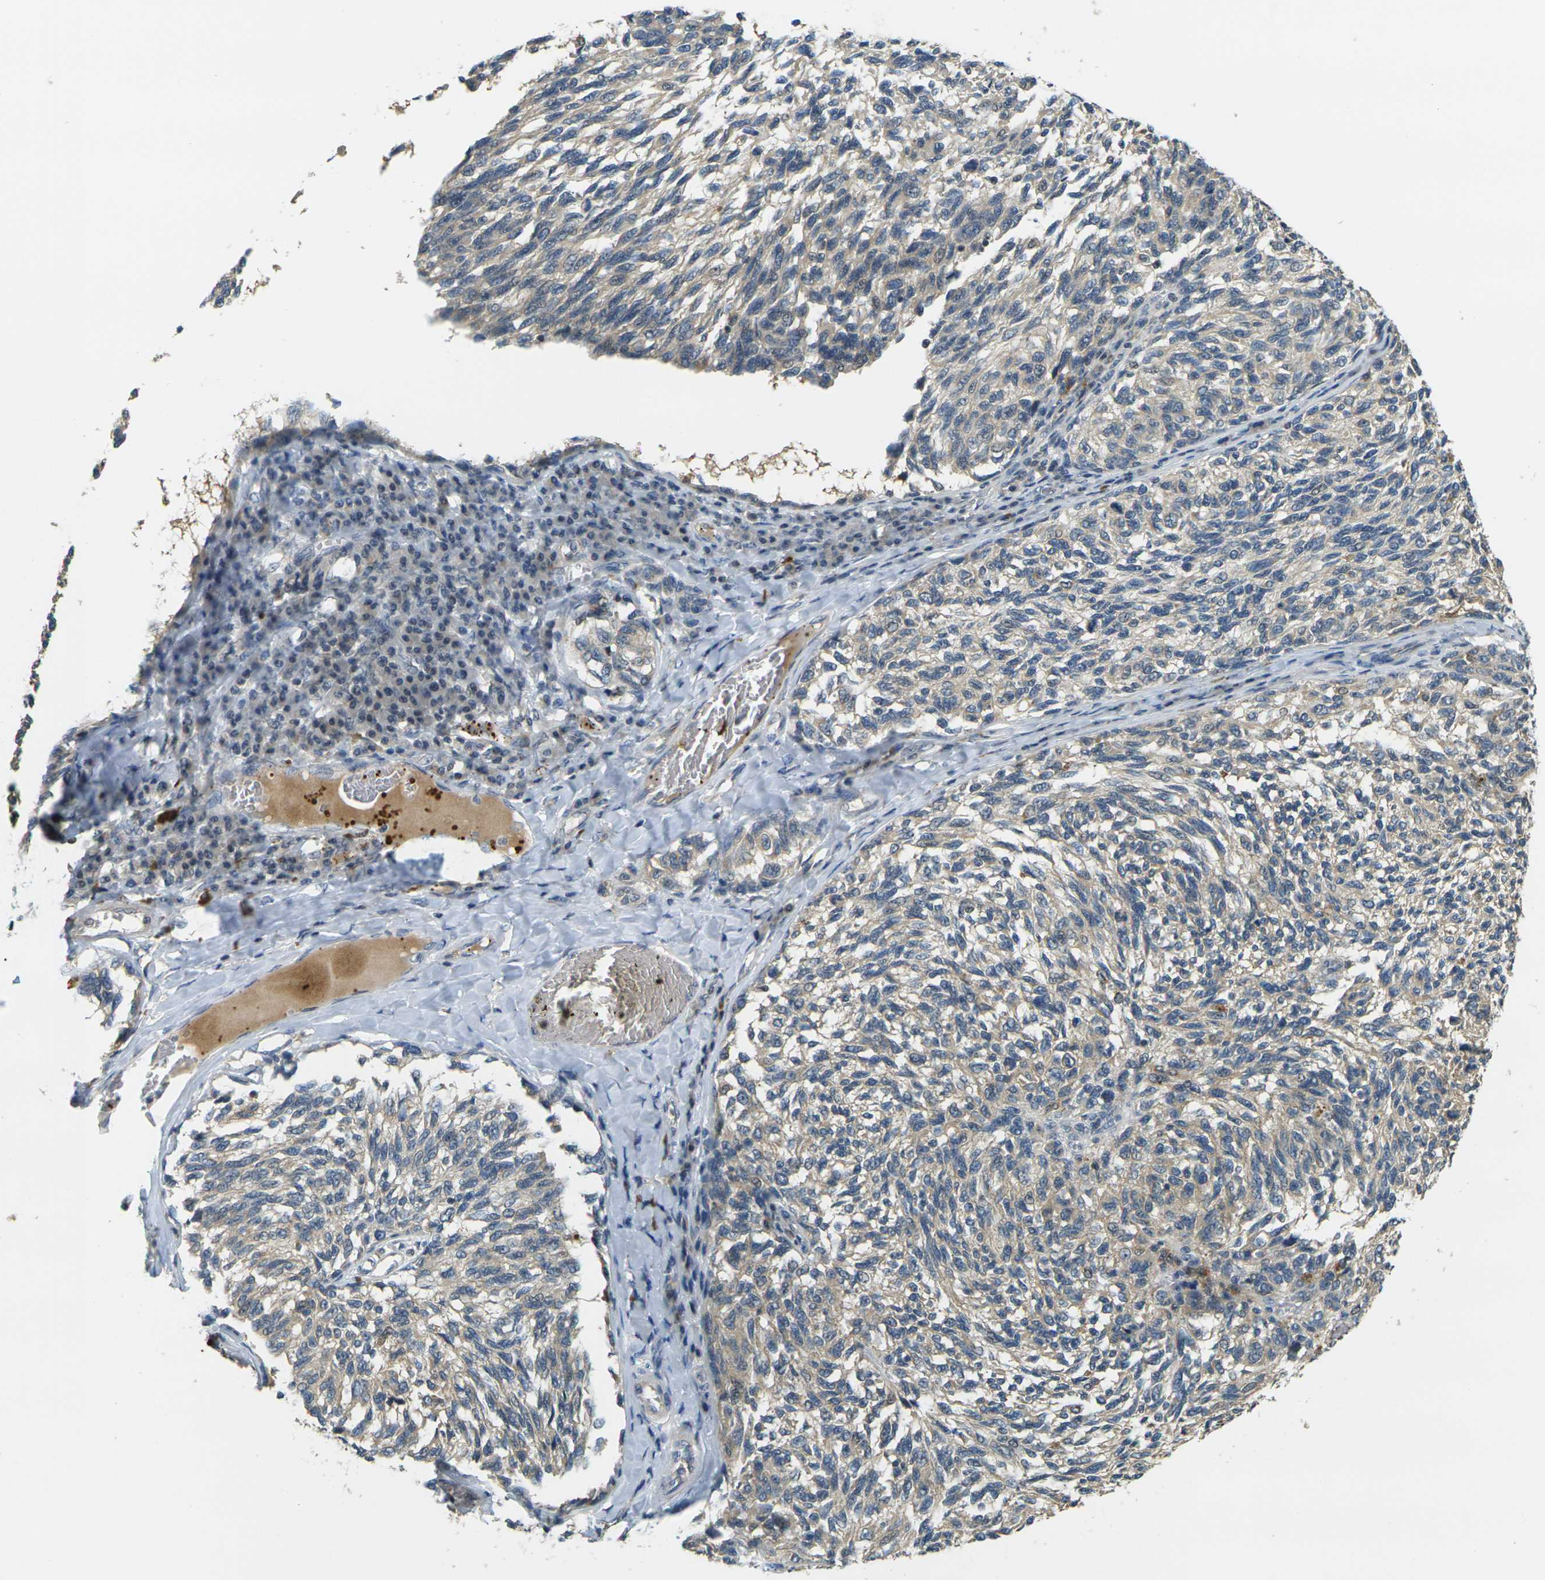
{"staining": {"intensity": "weak", "quantity": "25%-75%", "location": "cytoplasmic/membranous"}, "tissue": "melanoma", "cell_type": "Tumor cells", "image_type": "cancer", "snomed": [{"axis": "morphology", "description": "Malignant melanoma, NOS"}, {"axis": "topography", "description": "Skin"}], "caption": "An image of human malignant melanoma stained for a protein exhibits weak cytoplasmic/membranous brown staining in tumor cells.", "gene": "KLHL8", "patient": {"sex": "female", "age": 73}}